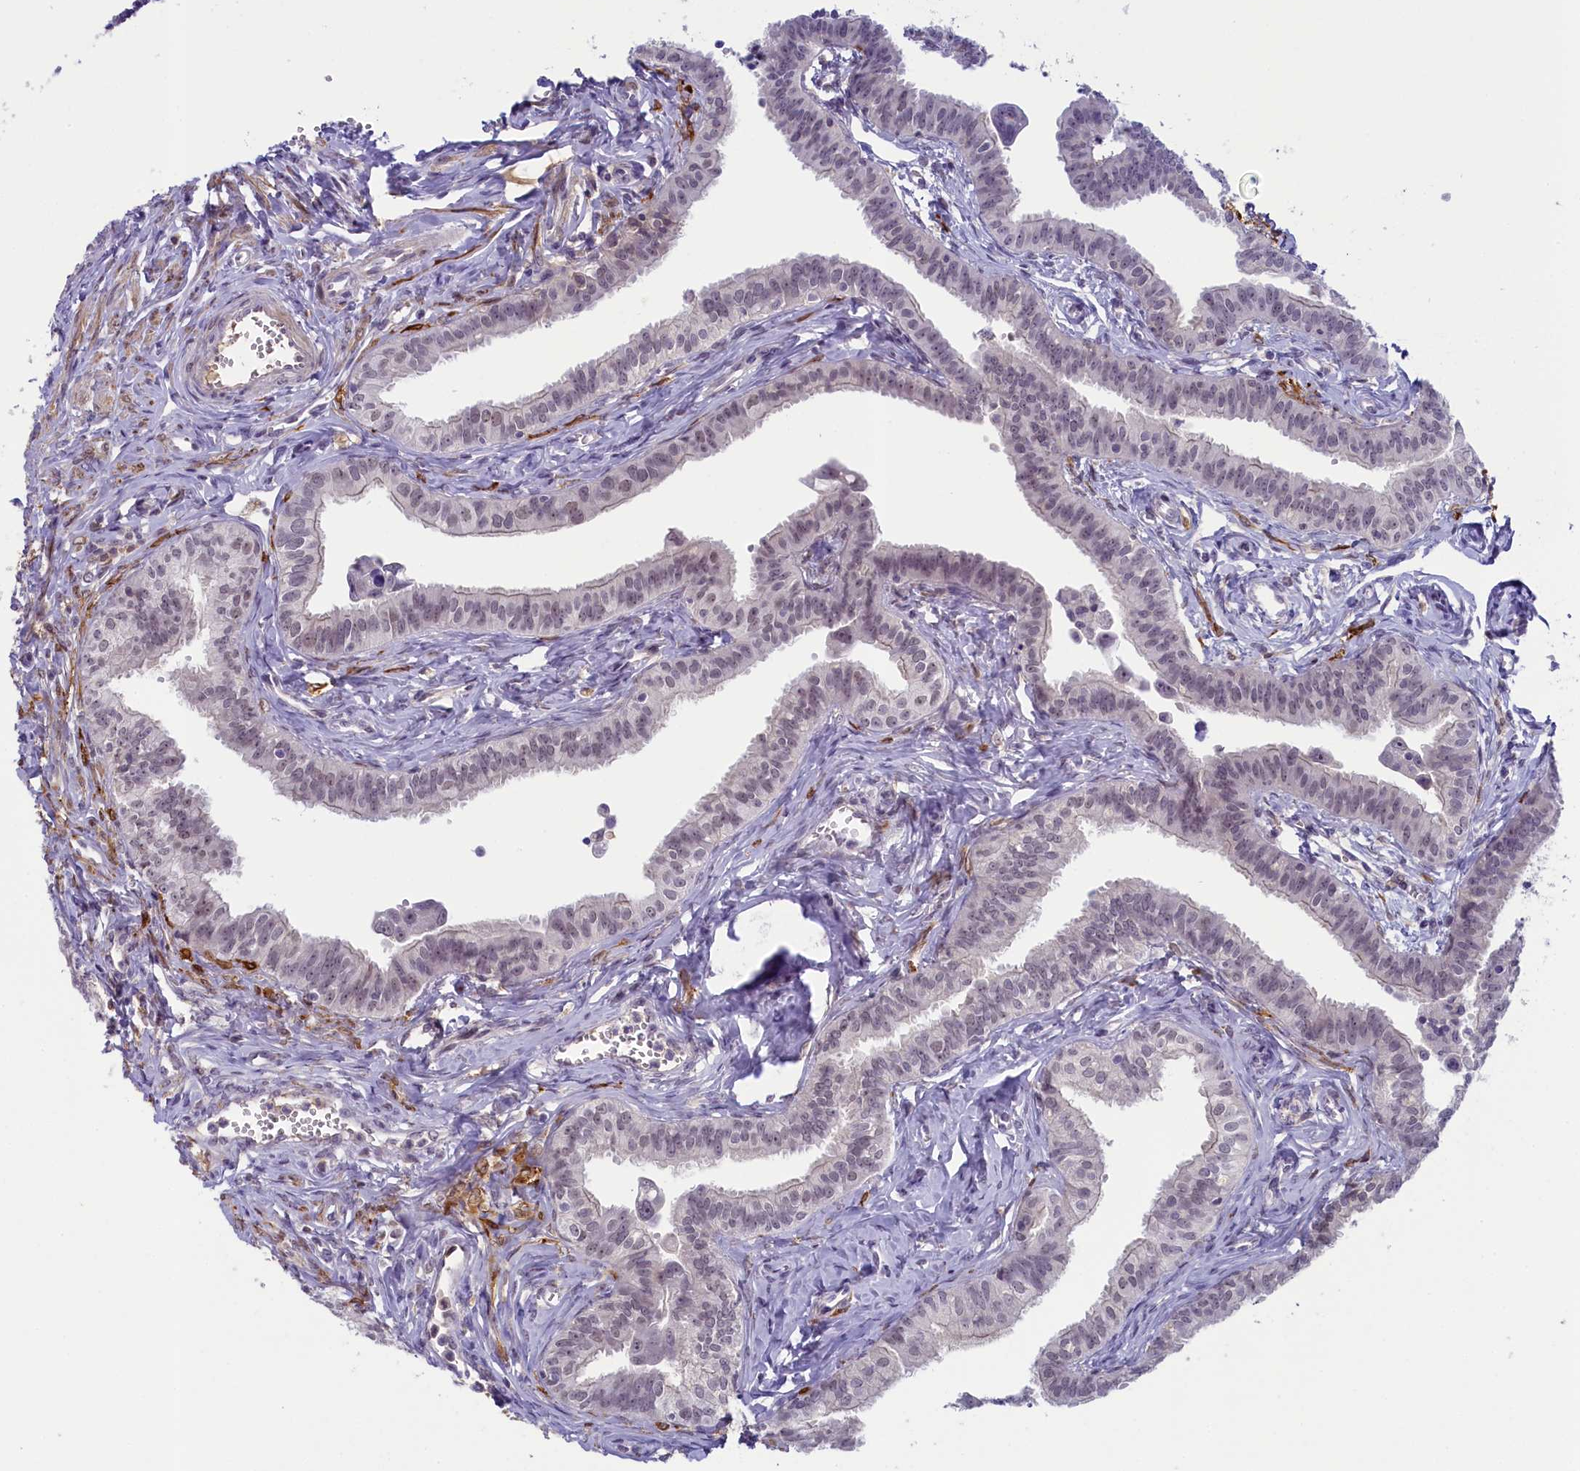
{"staining": {"intensity": "moderate", "quantity": "25%-75%", "location": "nuclear"}, "tissue": "fallopian tube", "cell_type": "Glandular cells", "image_type": "normal", "snomed": [{"axis": "morphology", "description": "Normal tissue, NOS"}, {"axis": "morphology", "description": "Carcinoma, NOS"}, {"axis": "topography", "description": "Fallopian tube"}, {"axis": "topography", "description": "Ovary"}], "caption": "Glandular cells demonstrate moderate nuclear positivity in about 25%-75% of cells in unremarkable fallopian tube. (brown staining indicates protein expression, while blue staining denotes nuclei).", "gene": "CRAMP1", "patient": {"sex": "female", "age": 59}}